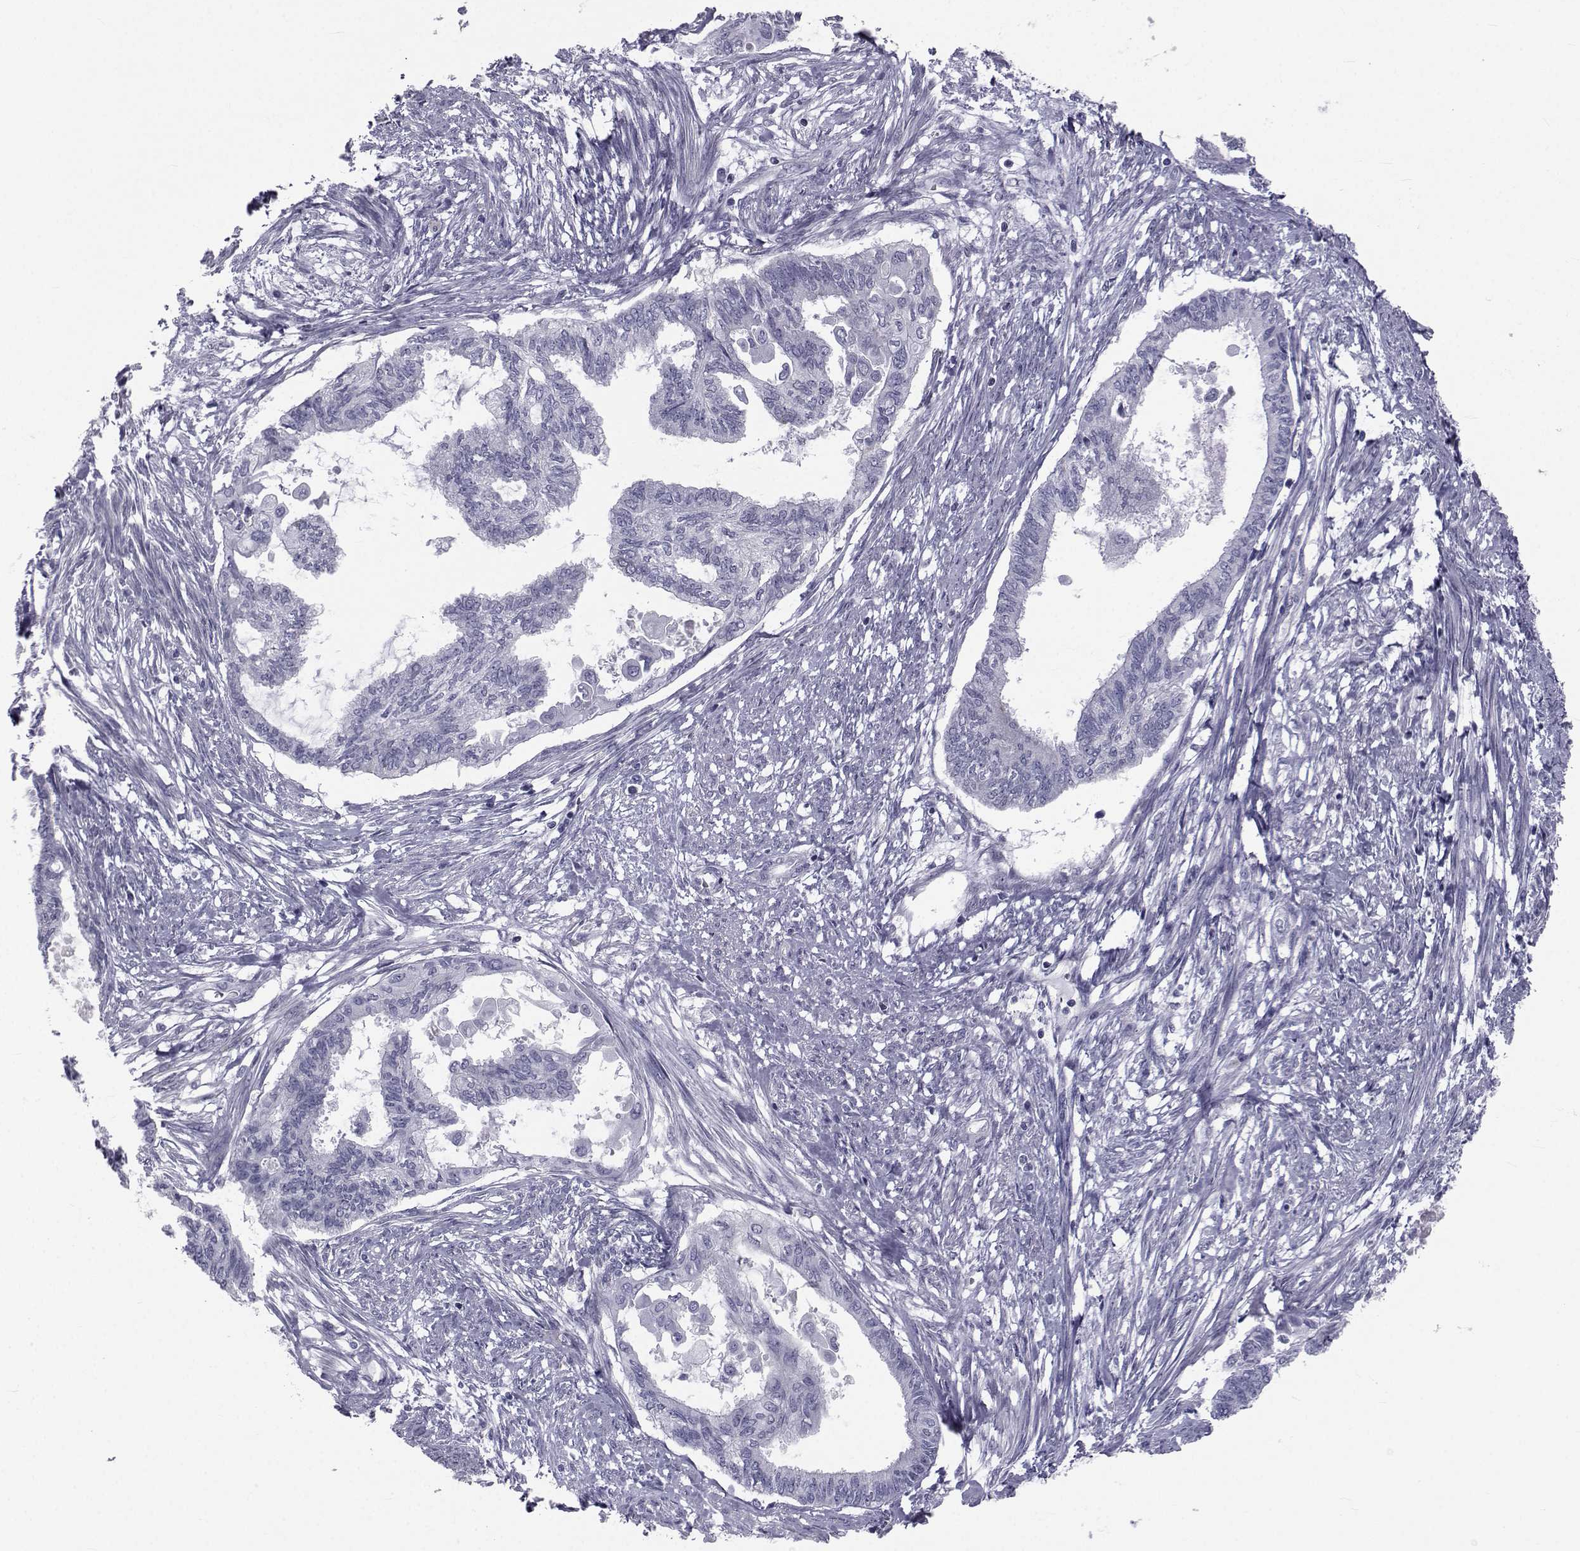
{"staining": {"intensity": "negative", "quantity": "none", "location": "none"}, "tissue": "endometrial cancer", "cell_type": "Tumor cells", "image_type": "cancer", "snomed": [{"axis": "morphology", "description": "Adenocarcinoma, NOS"}, {"axis": "topography", "description": "Endometrium"}], "caption": "Tumor cells show no significant expression in endometrial adenocarcinoma. The staining was performed using DAB (3,3'-diaminobenzidine) to visualize the protein expression in brown, while the nuclei were stained in blue with hematoxylin (Magnification: 20x).", "gene": "FDXR", "patient": {"sex": "female", "age": 86}}